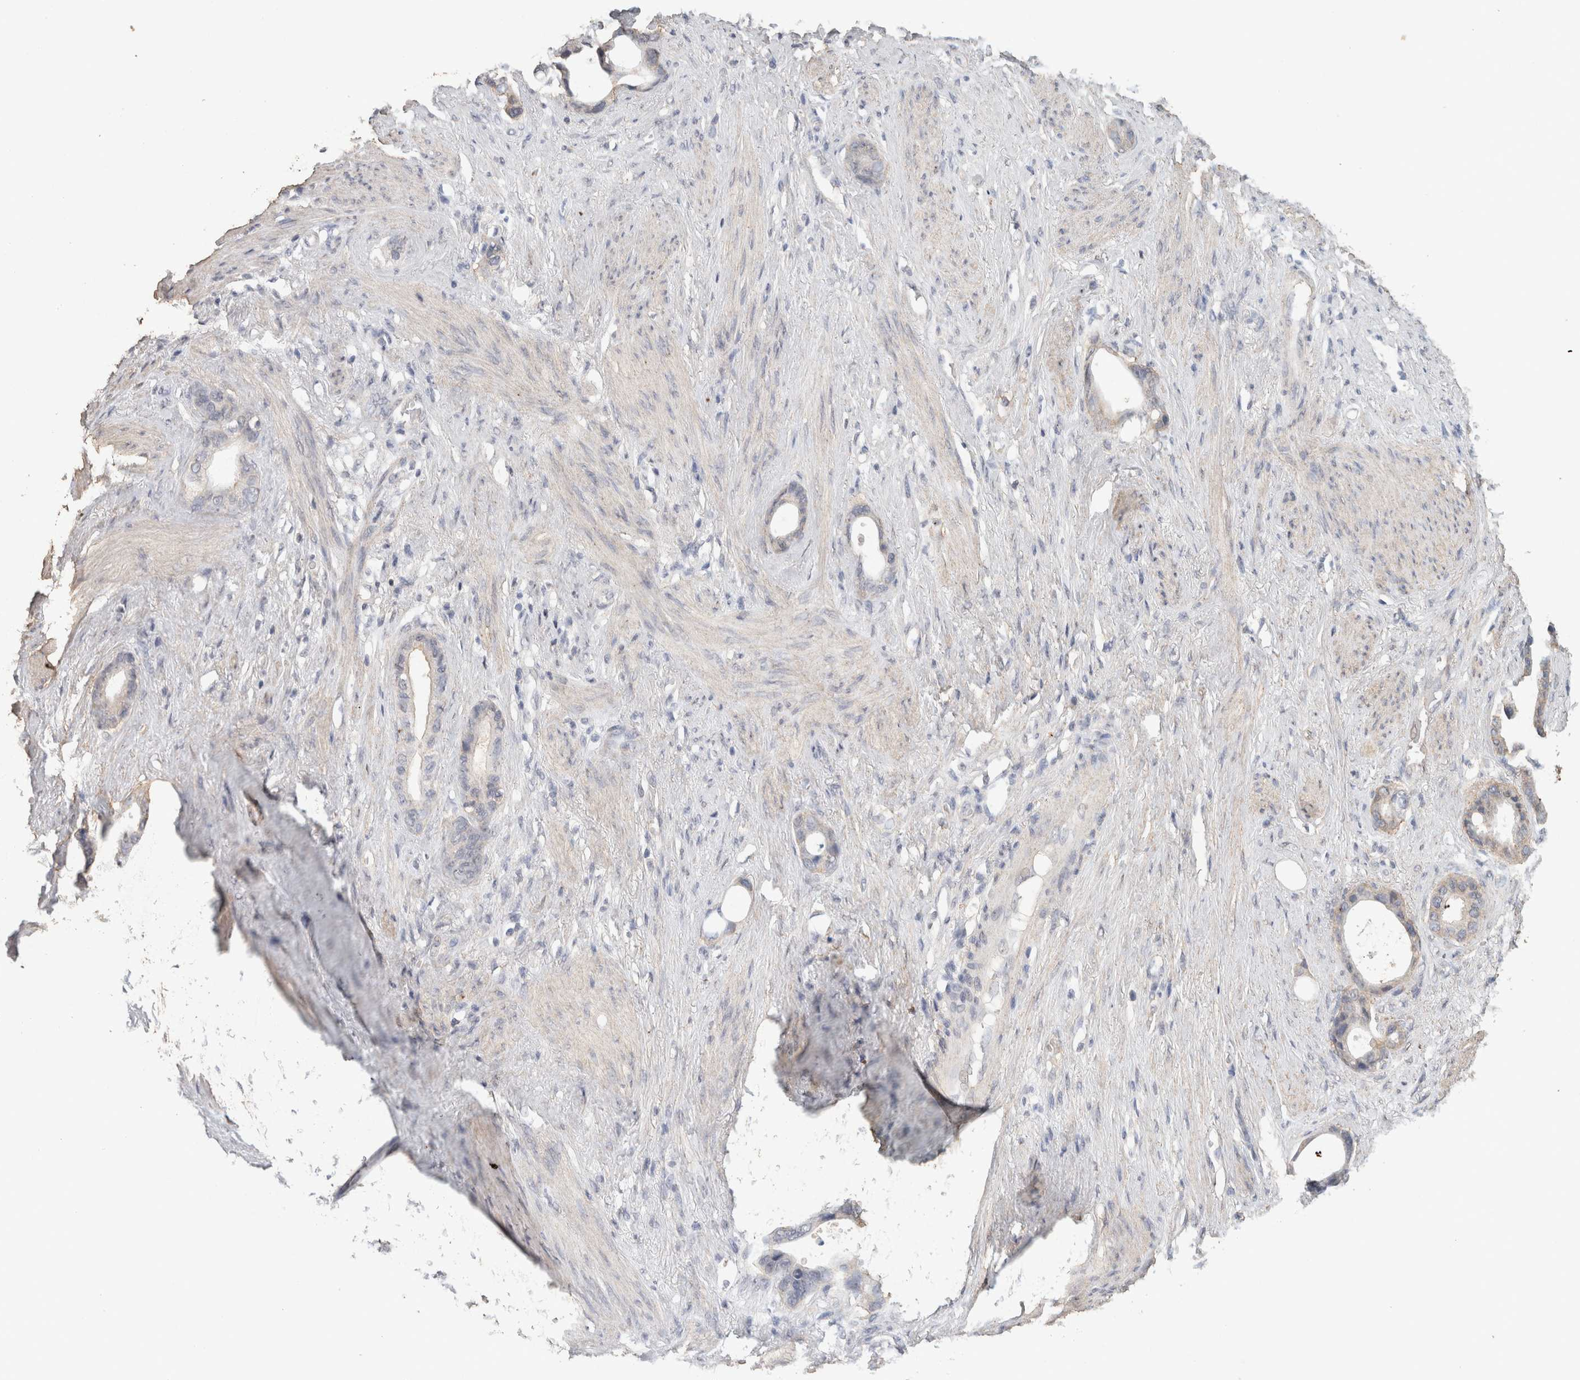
{"staining": {"intensity": "weak", "quantity": "<25%", "location": "cytoplasmic/membranous"}, "tissue": "stomach cancer", "cell_type": "Tumor cells", "image_type": "cancer", "snomed": [{"axis": "morphology", "description": "Adenocarcinoma, NOS"}, {"axis": "topography", "description": "Stomach"}], "caption": "IHC photomicrograph of neoplastic tissue: human stomach cancer (adenocarcinoma) stained with DAB reveals no significant protein expression in tumor cells.", "gene": "CX3CL1", "patient": {"sex": "female", "age": 75}}